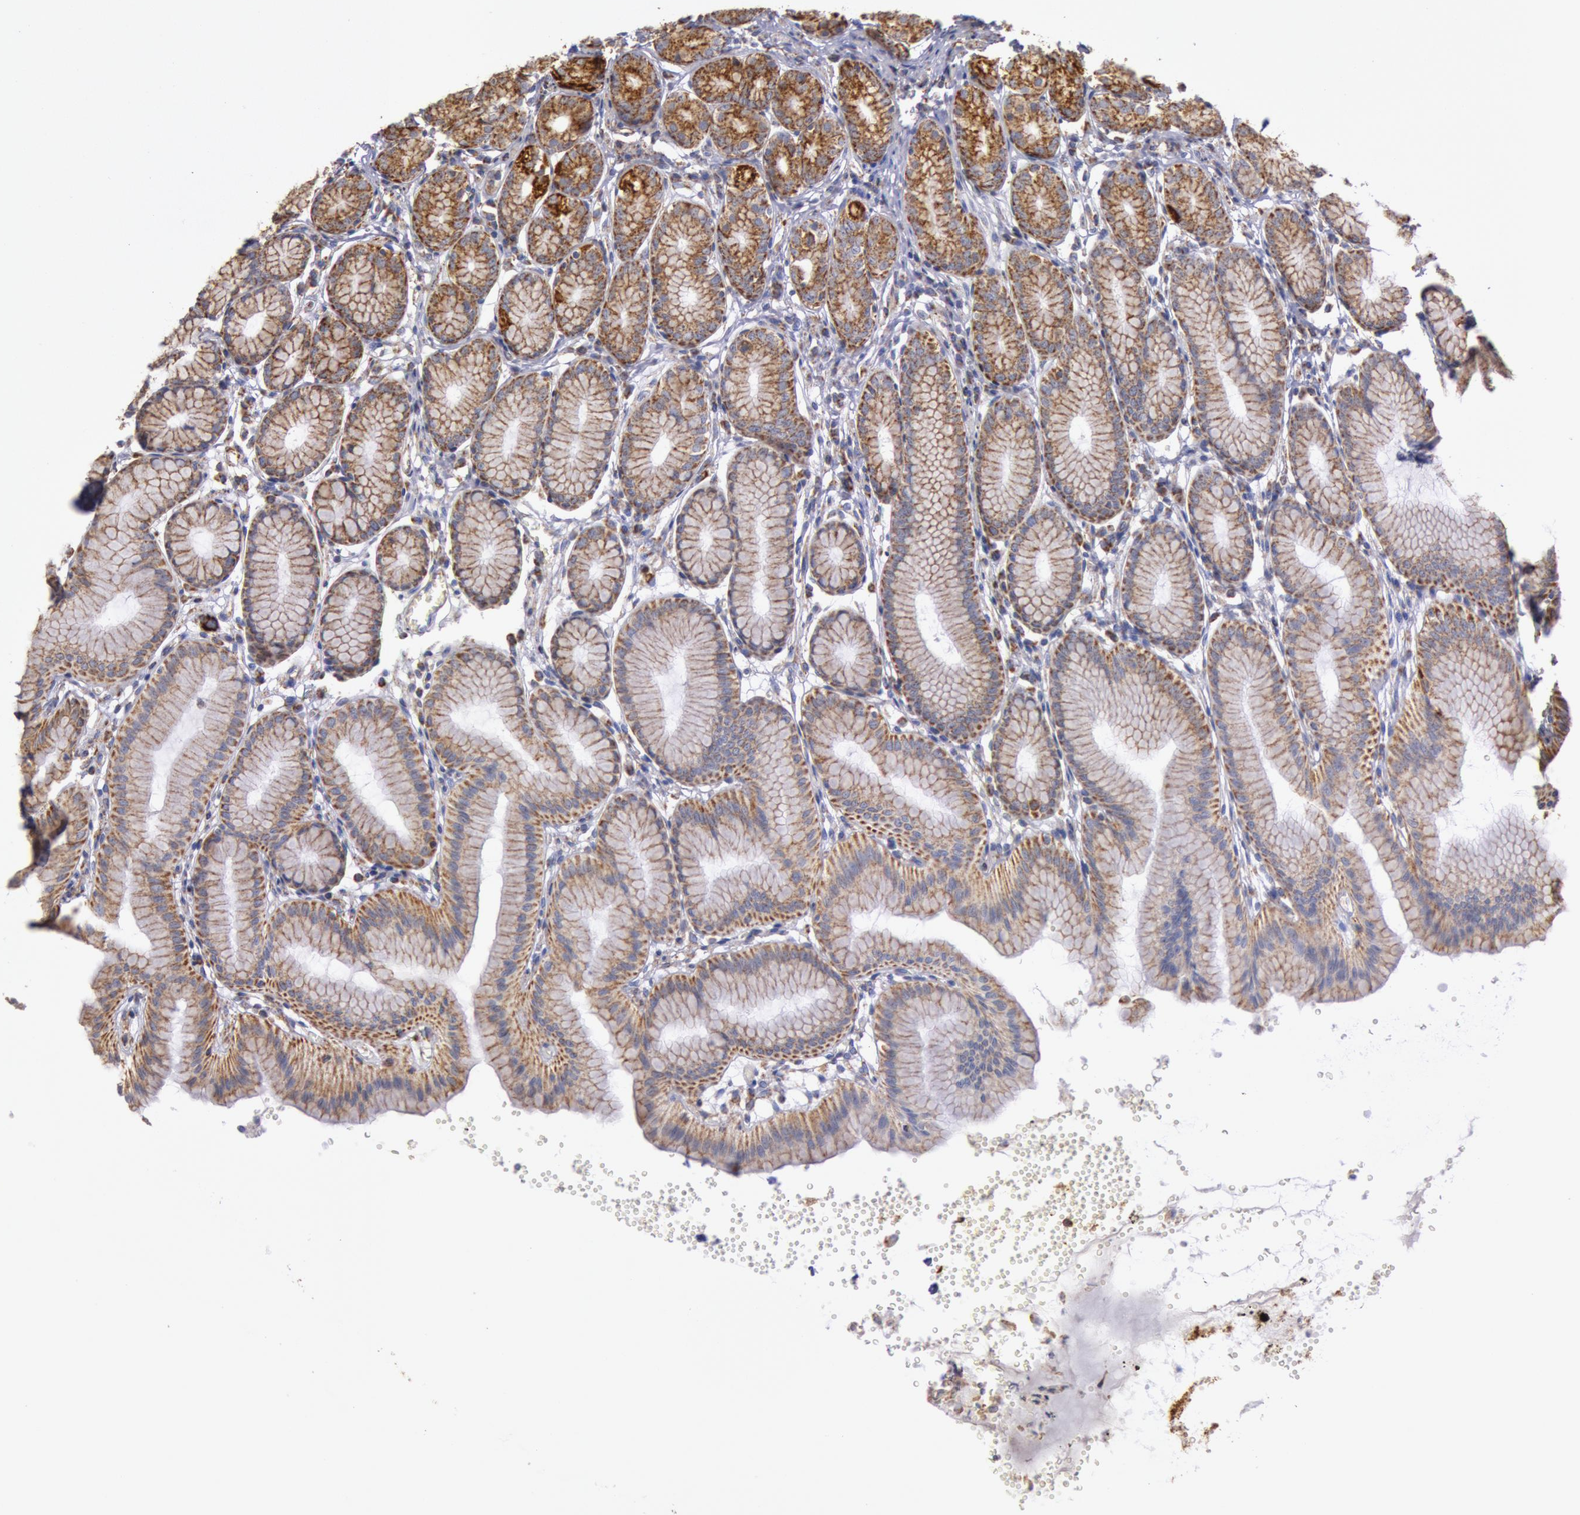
{"staining": {"intensity": "strong", "quantity": ">75%", "location": "cytoplasmic/membranous"}, "tissue": "stomach", "cell_type": "Glandular cells", "image_type": "normal", "snomed": [{"axis": "morphology", "description": "Normal tissue, NOS"}, {"axis": "topography", "description": "Stomach"}], "caption": "The photomicrograph displays a brown stain indicating the presence of a protein in the cytoplasmic/membranous of glandular cells in stomach. (DAB IHC with brightfield microscopy, high magnification).", "gene": "CYC1", "patient": {"sex": "male", "age": 42}}